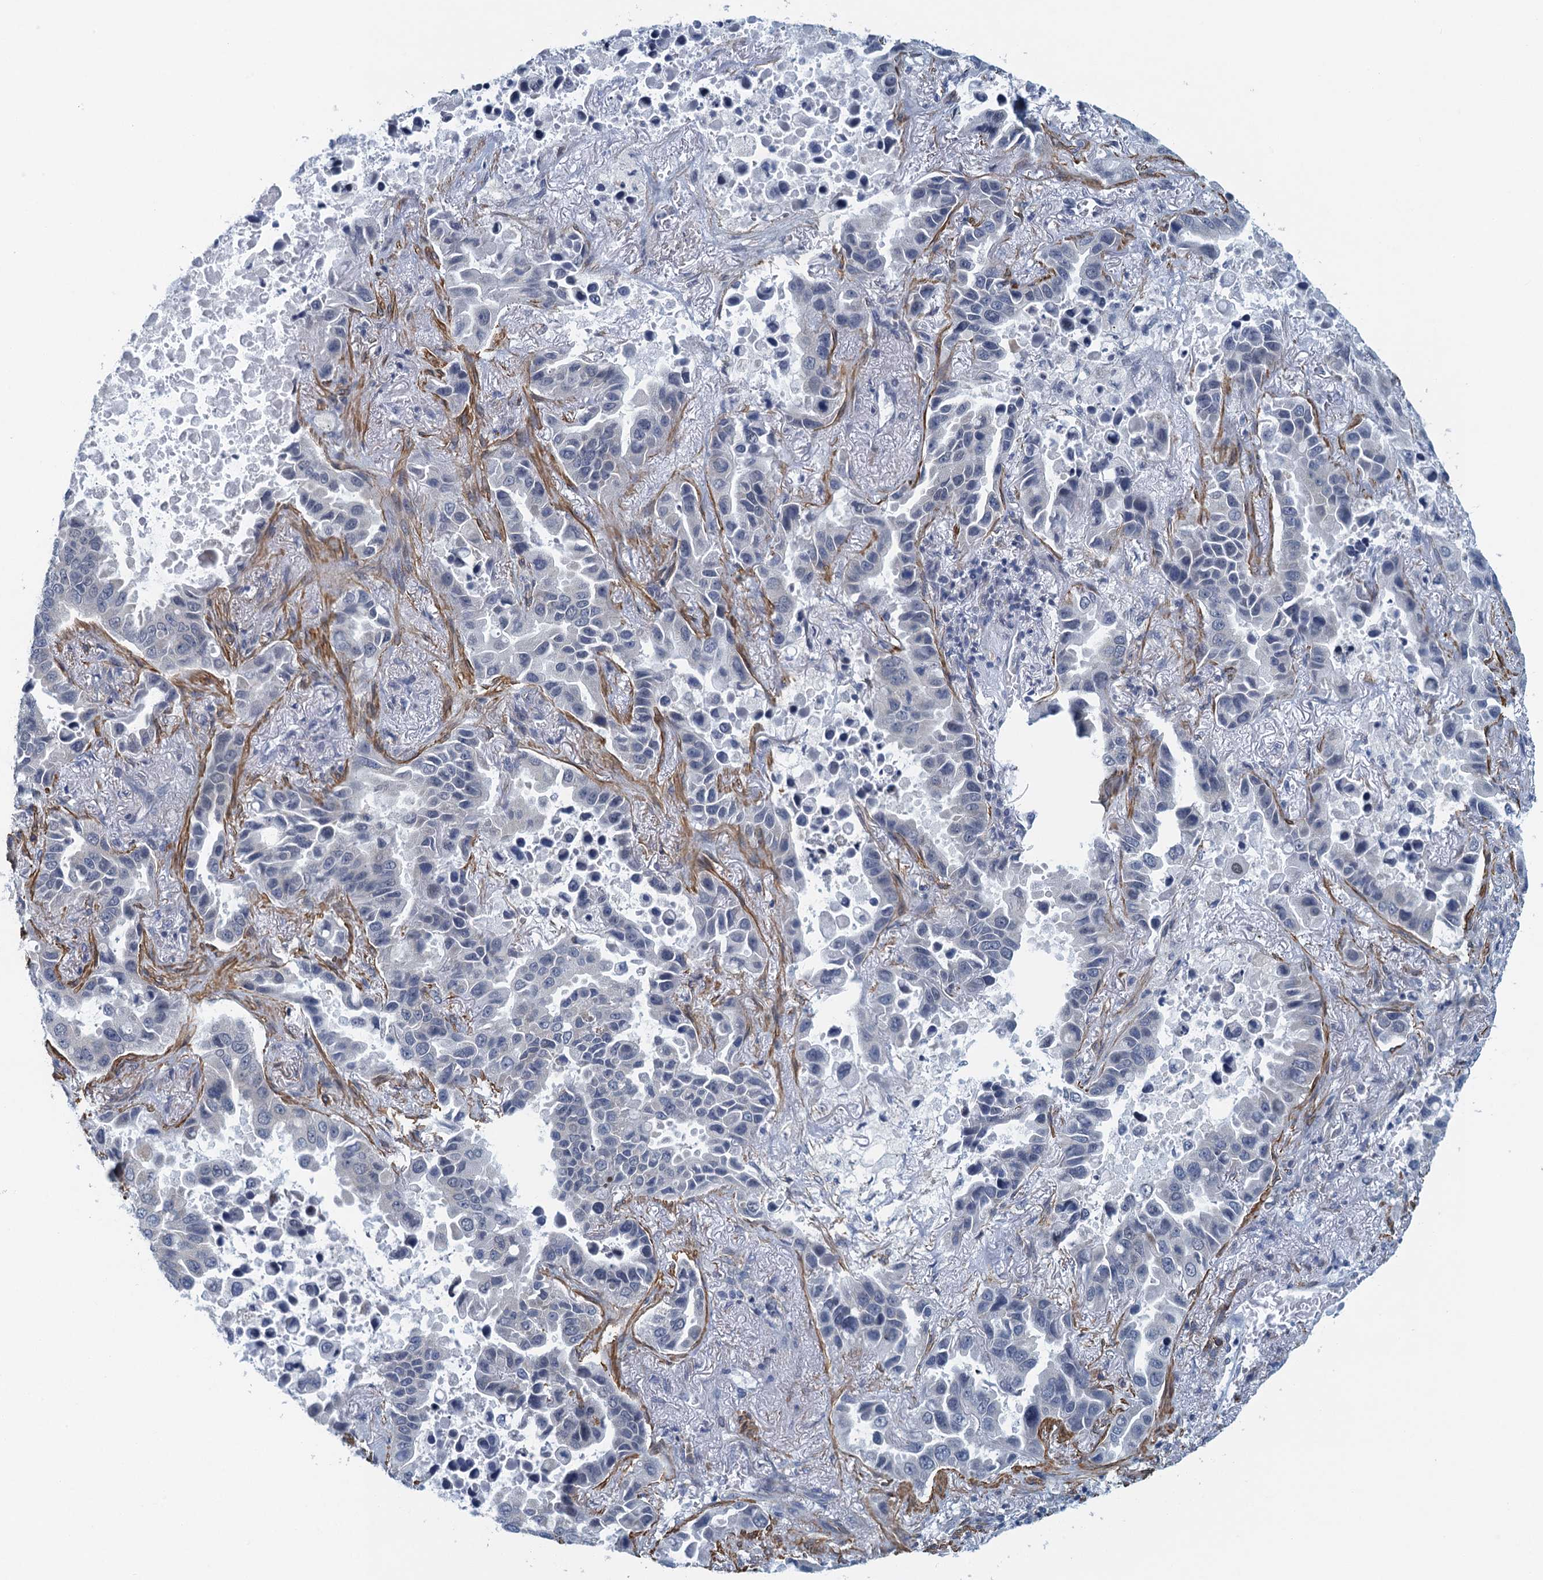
{"staining": {"intensity": "negative", "quantity": "none", "location": "none"}, "tissue": "lung cancer", "cell_type": "Tumor cells", "image_type": "cancer", "snomed": [{"axis": "morphology", "description": "Adenocarcinoma, NOS"}, {"axis": "topography", "description": "Lung"}], "caption": "Lung cancer was stained to show a protein in brown. There is no significant staining in tumor cells. The staining is performed using DAB (3,3'-diaminobenzidine) brown chromogen with nuclei counter-stained in using hematoxylin.", "gene": "ALG2", "patient": {"sex": "male", "age": 64}}